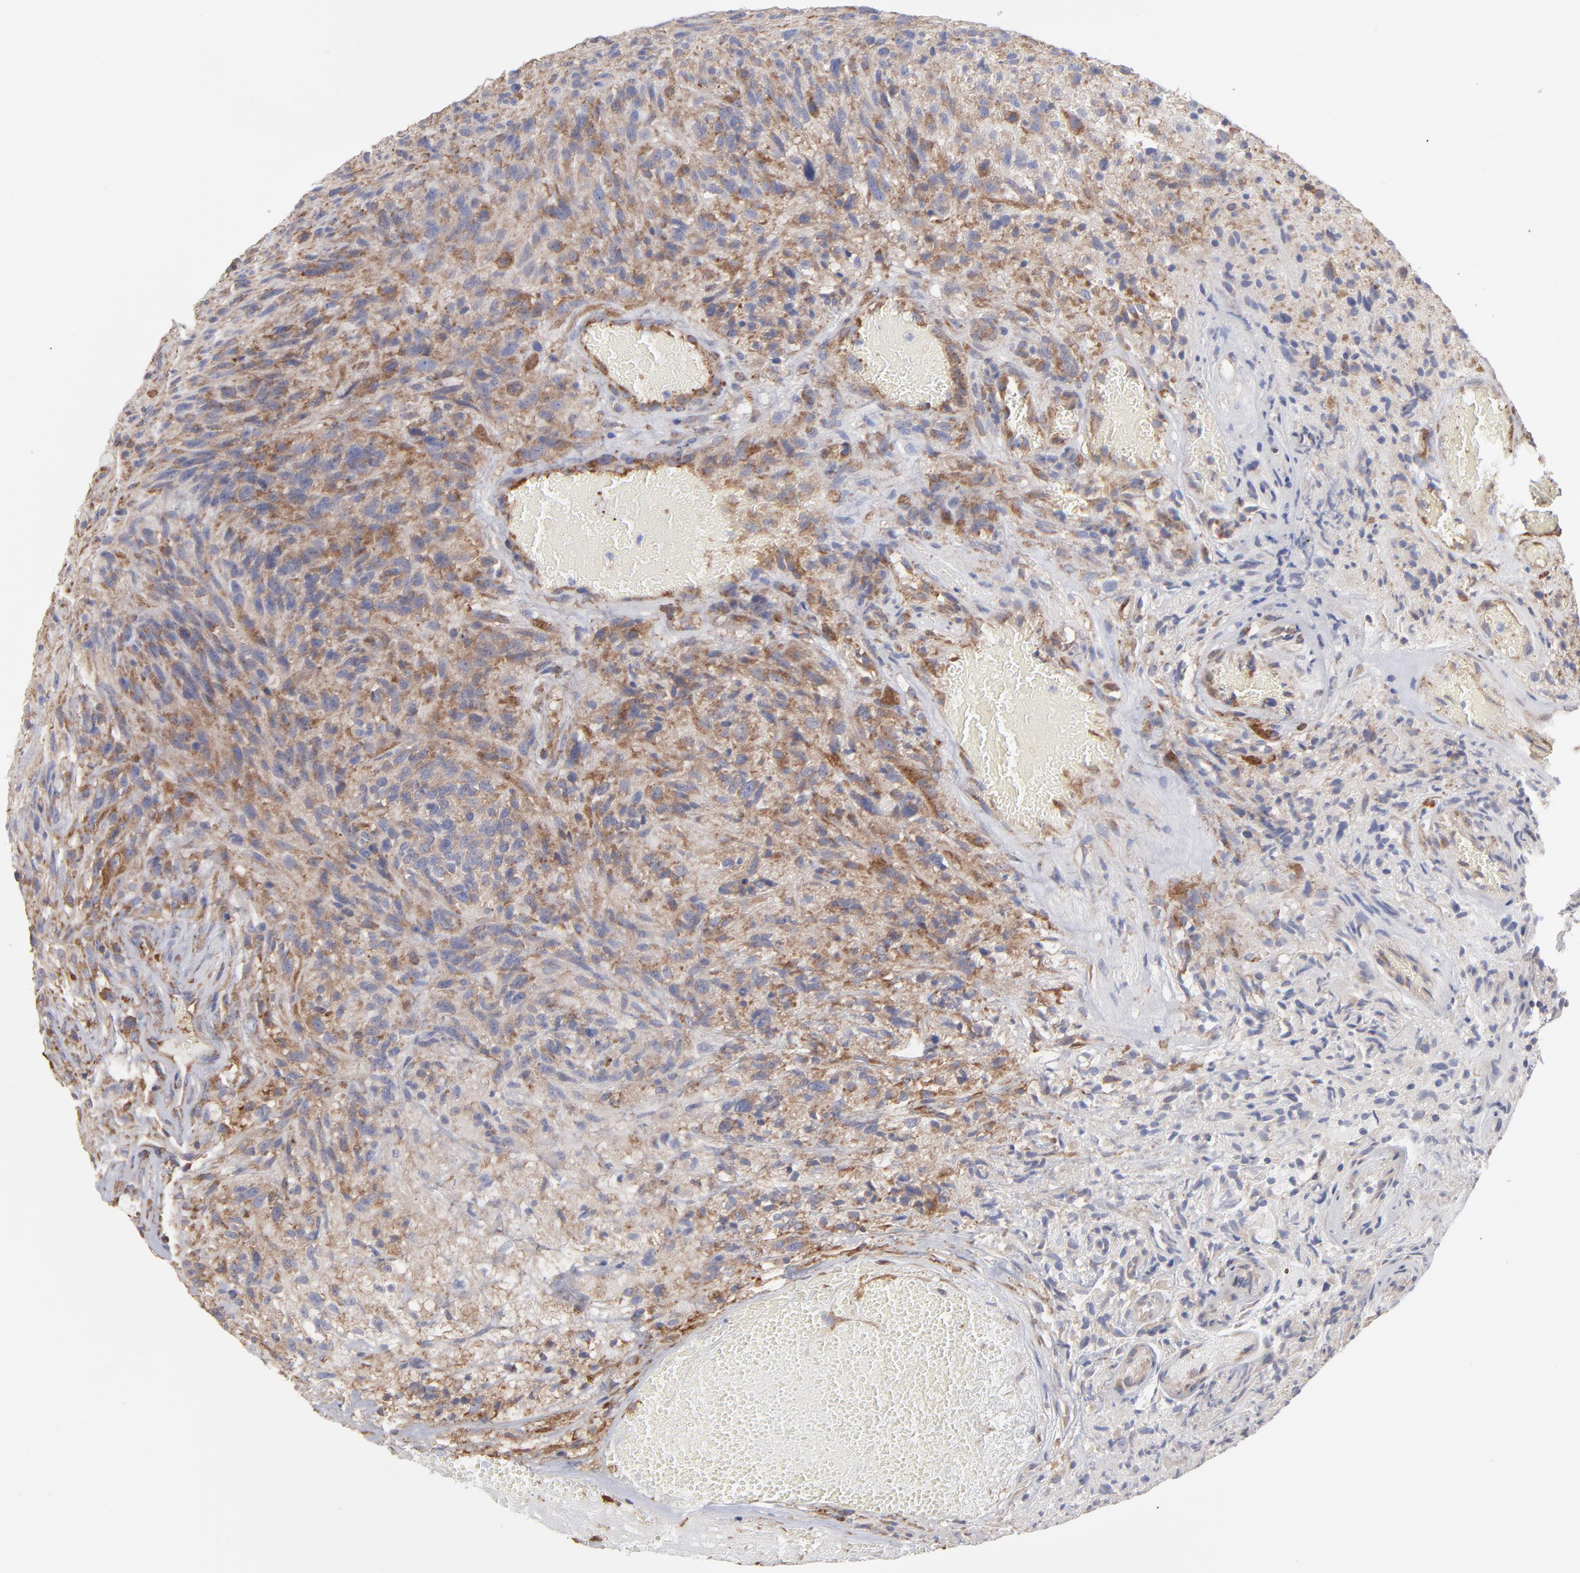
{"staining": {"intensity": "moderate", "quantity": ">75%", "location": "cytoplasmic/membranous"}, "tissue": "glioma", "cell_type": "Tumor cells", "image_type": "cancer", "snomed": [{"axis": "morphology", "description": "Normal tissue, NOS"}, {"axis": "morphology", "description": "Glioma, malignant, High grade"}, {"axis": "topography", "description": "Cerebral cortex"}], "caption": "Glioma was stained to show a protein in brown. There is medium levels of moderate cytoplasmic/membranous expression in approximately >75% of tumor cells.", "gene": "RPL3", "patient": {"sex": "male", "age": 75}}